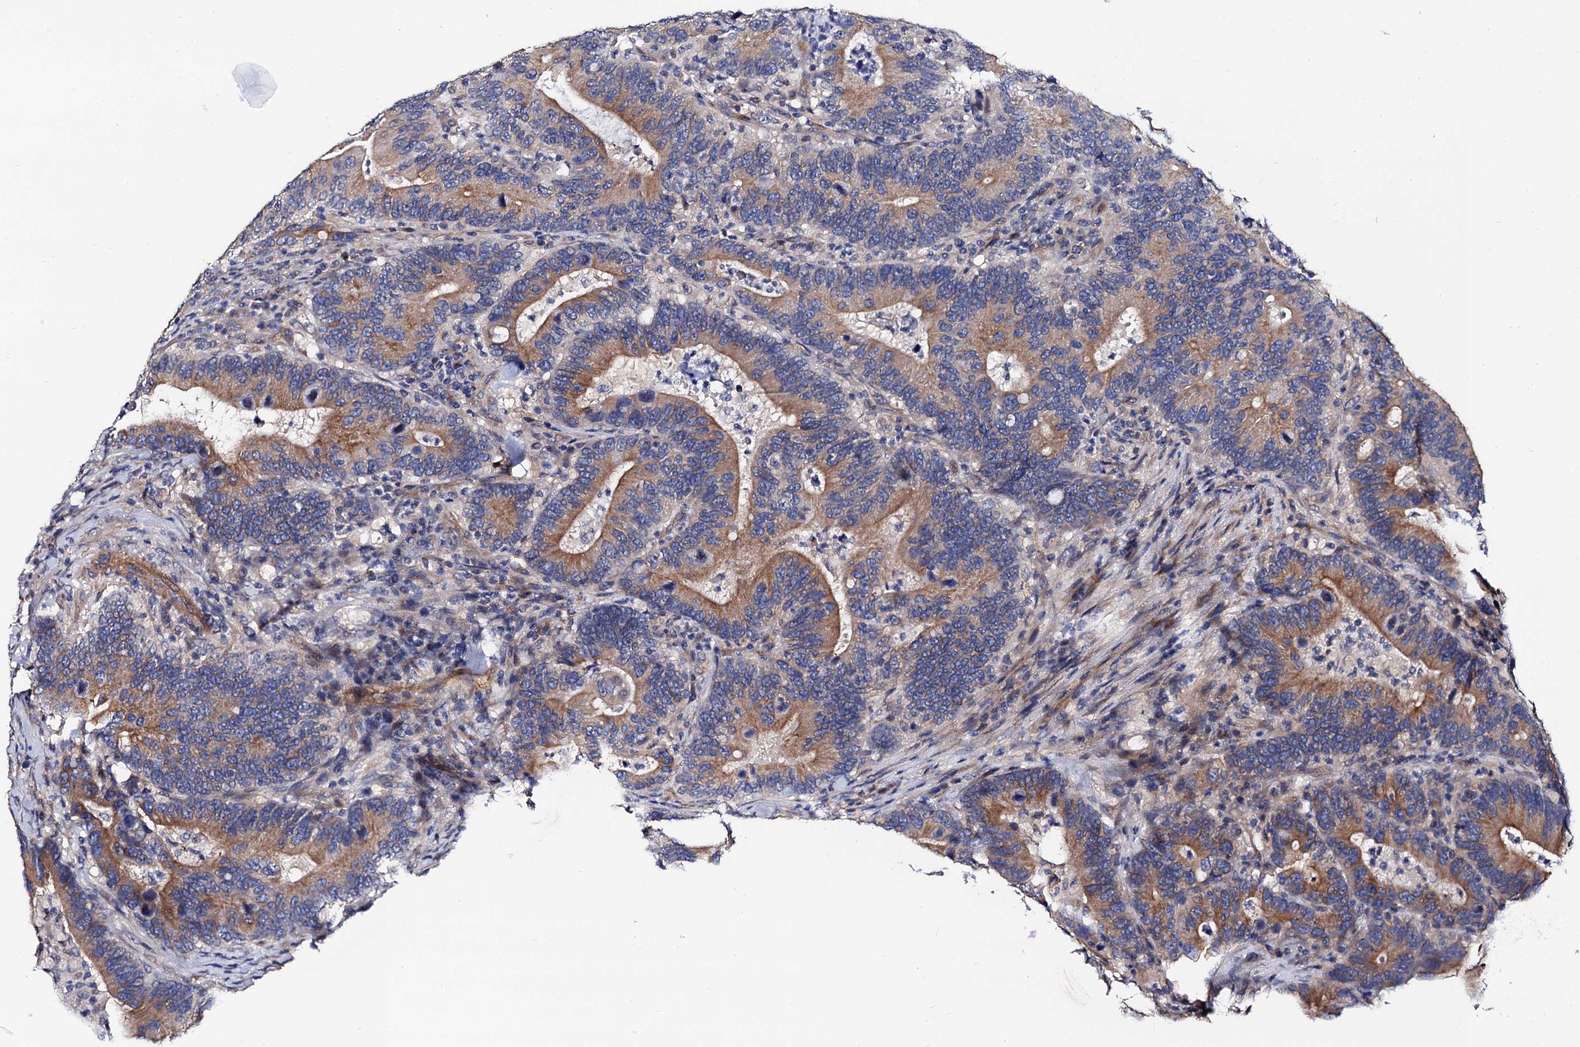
{"staining": {"intensity": "moderate", "quantity": ">75%", "location": "cytoplasmic/membranous"}, "tissue": "colorectal cancer", "cell_type": "Tumor cells", "image_type": "cancer", "snomed": [{"axis": "morphology", "description": "Adenocarcinoma, NOS"}, {"axis": "topography", "description": "Colon"}], "caption": "The histopathology image shows immunohistochemical staining of colorectal cancer (adenocarcinoma). There is moderate cytoplasmic/membranous staining is present in about >75% of tumor cells.", "gene": "ZDHHC18", "patient": {"sex": "female", "age": 66}}